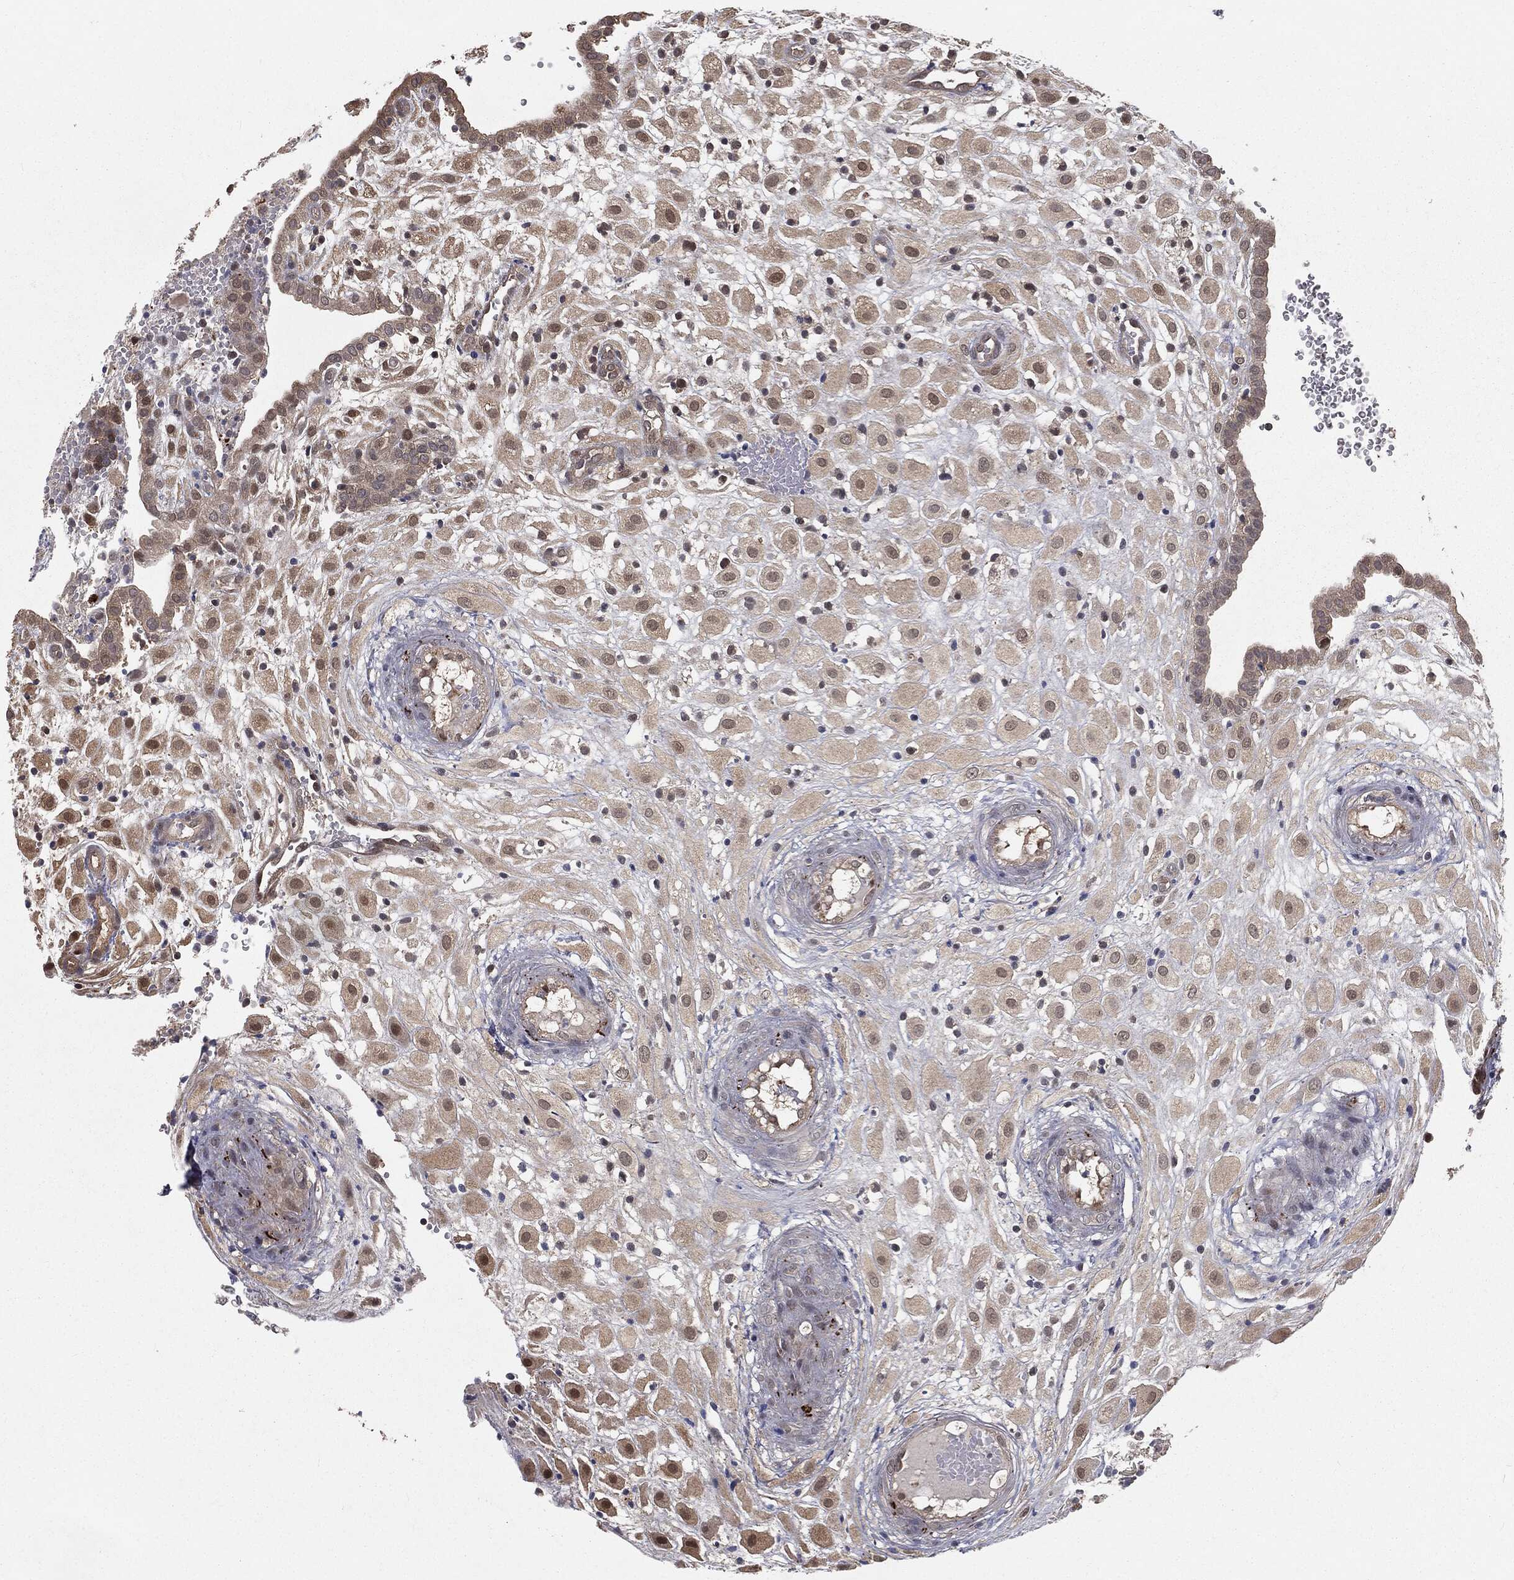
{"staining": {"intensity": "moderate", "quantity": "<25%", "location": "nuclear"}, "tissue": "placenta", "cell_type": "Decidual cells", "image_type": "normal", "snomed": [{"axis": "morphology", "description": "Normal tissue, NOS"}, {"axis": "topography", "description": "Placenta"}], "caption": "This photomicrograph displays immunohistochemistry staining of normal placenta, with low moderate nuclear staining in approximately <25% of decidual cells.", "gene": "FBXO7", "patient": {"sex": "female", "age": 24}}